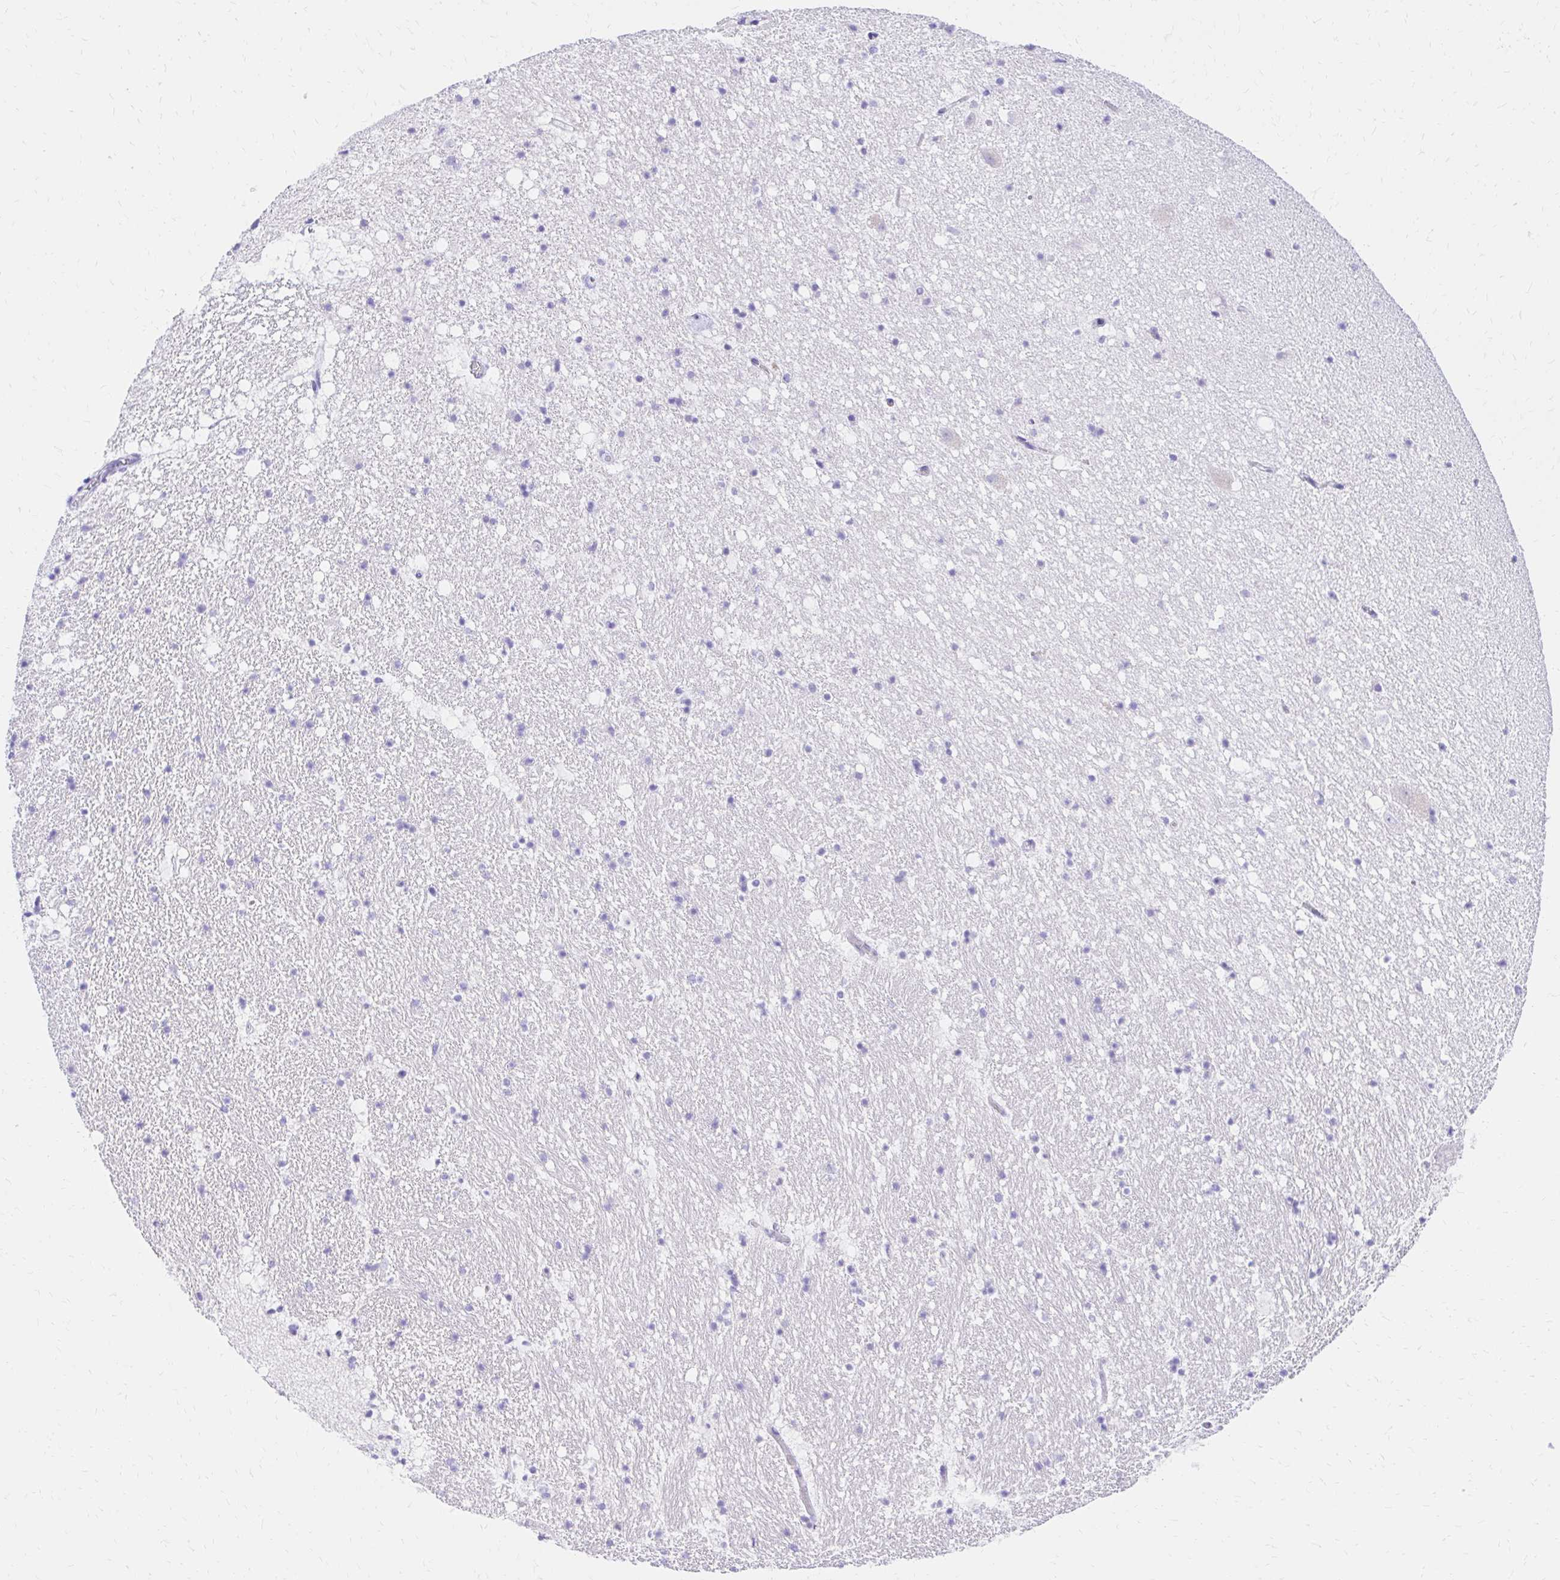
{"staining": {"intensity": "negative", "quantity": "none", "location": "none"}, "tissue": "hippocampus", "cell_type": "Glial cells", "image_type": "normal", "snomed": [{"axis": "morphology", "description": "Normal tissue, NOS"}, {"axis": "topography", "description": "Hippocampus"}], "caption": "This is a photomicrograph of immunohistochemistry (IHC) staining of benign hippocampus, which shows no staining in glial cells.", "gene": "S100G", "patient": {"sex": "female", "age": 42}}